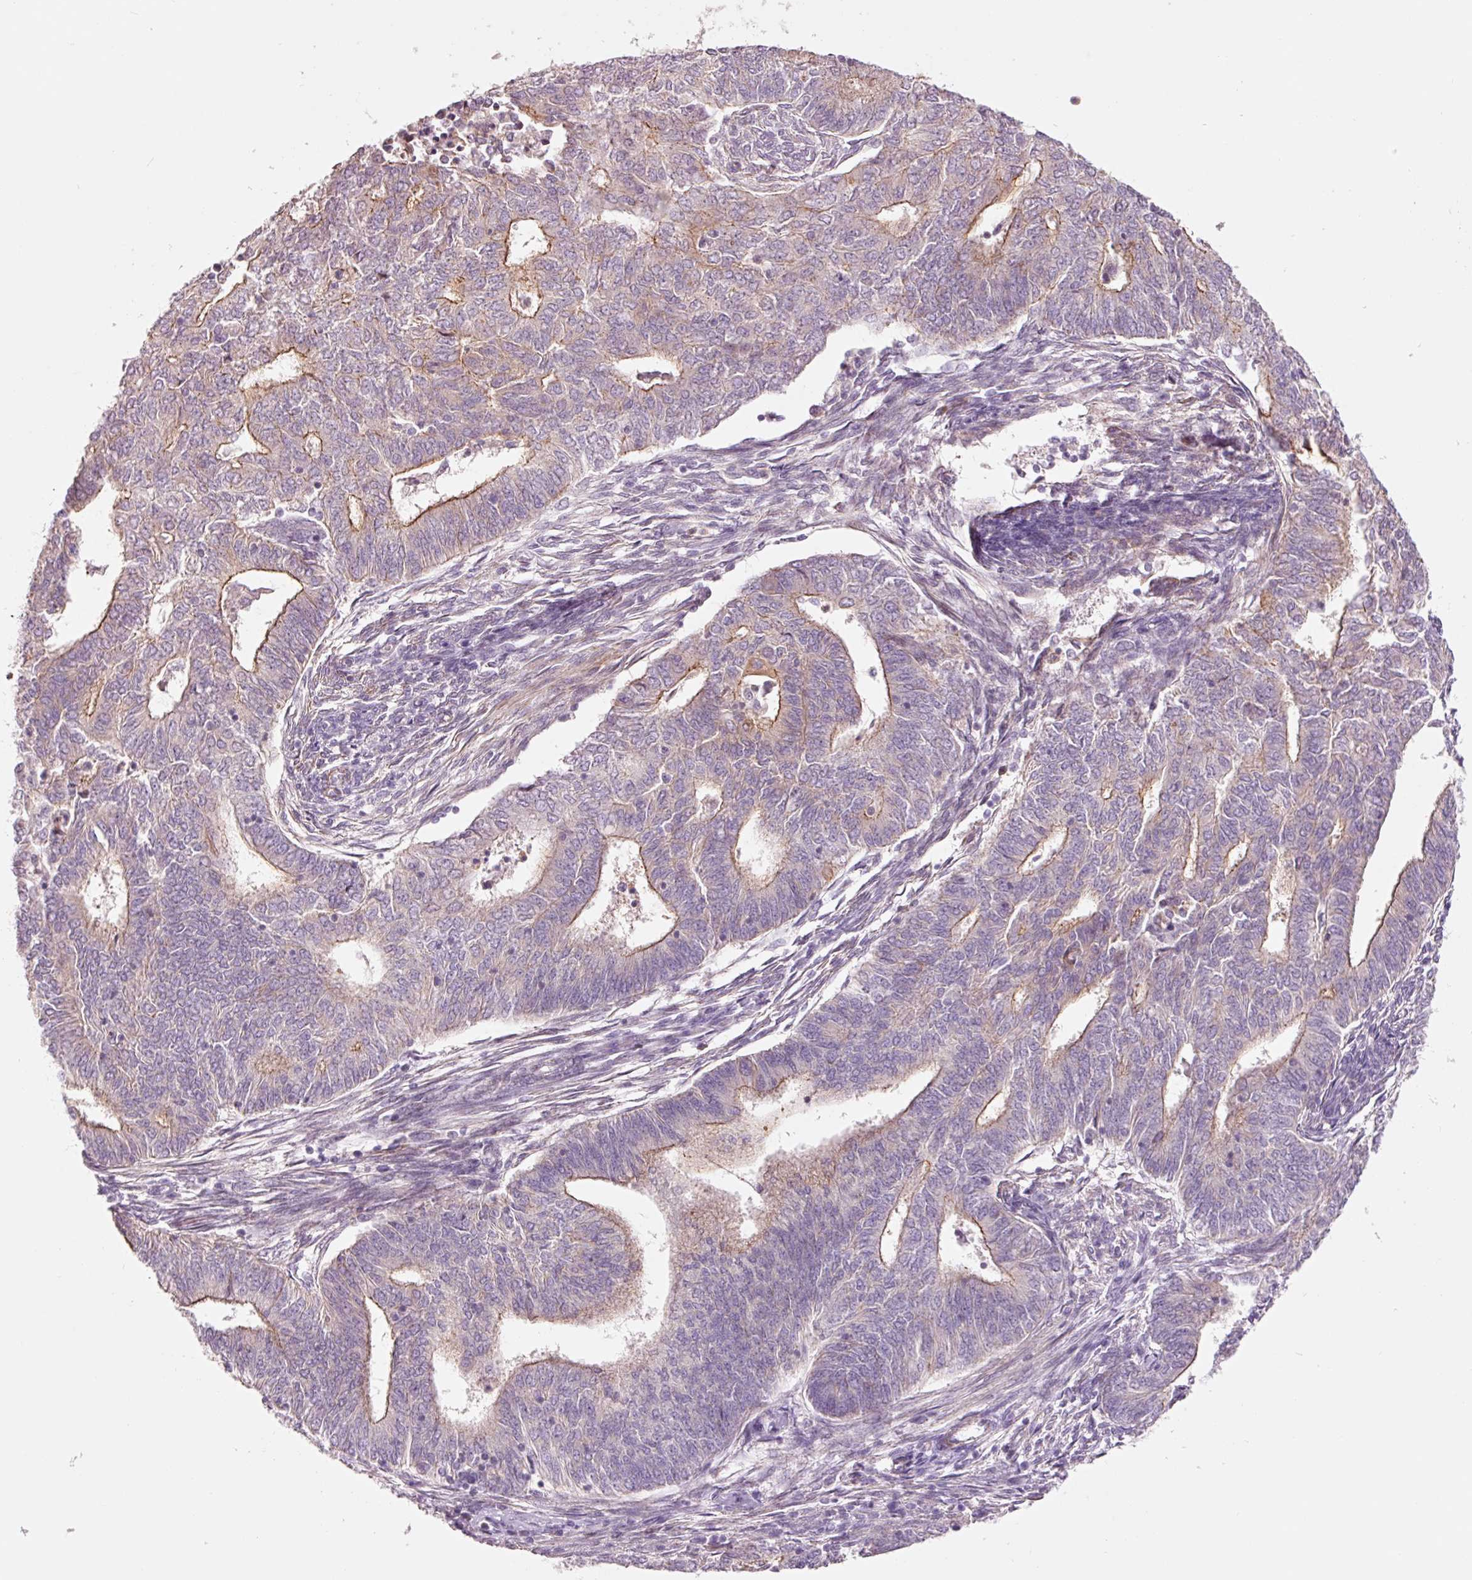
{"staining": {"intensity": "moderate", "quantity": "<25%", "location": "cytoplasmic/membranous"}, "tissue": "endometrial cancer", "cell_type": "Tumor cells", "image_type": "cancer", "snomed": [{"axis": "morphology", "description": "Adenocarcinoma, NOS"}, {"axis": "topography", "description": "Endometrium"}], "caption": "Adenocarcinoma (endometrial) stained for a protein reveals moderate cytoplasmic/membranous positivity in tumor cells.", "gene": "DAPP1", "patient": {"sex": "female", "age": 62}}